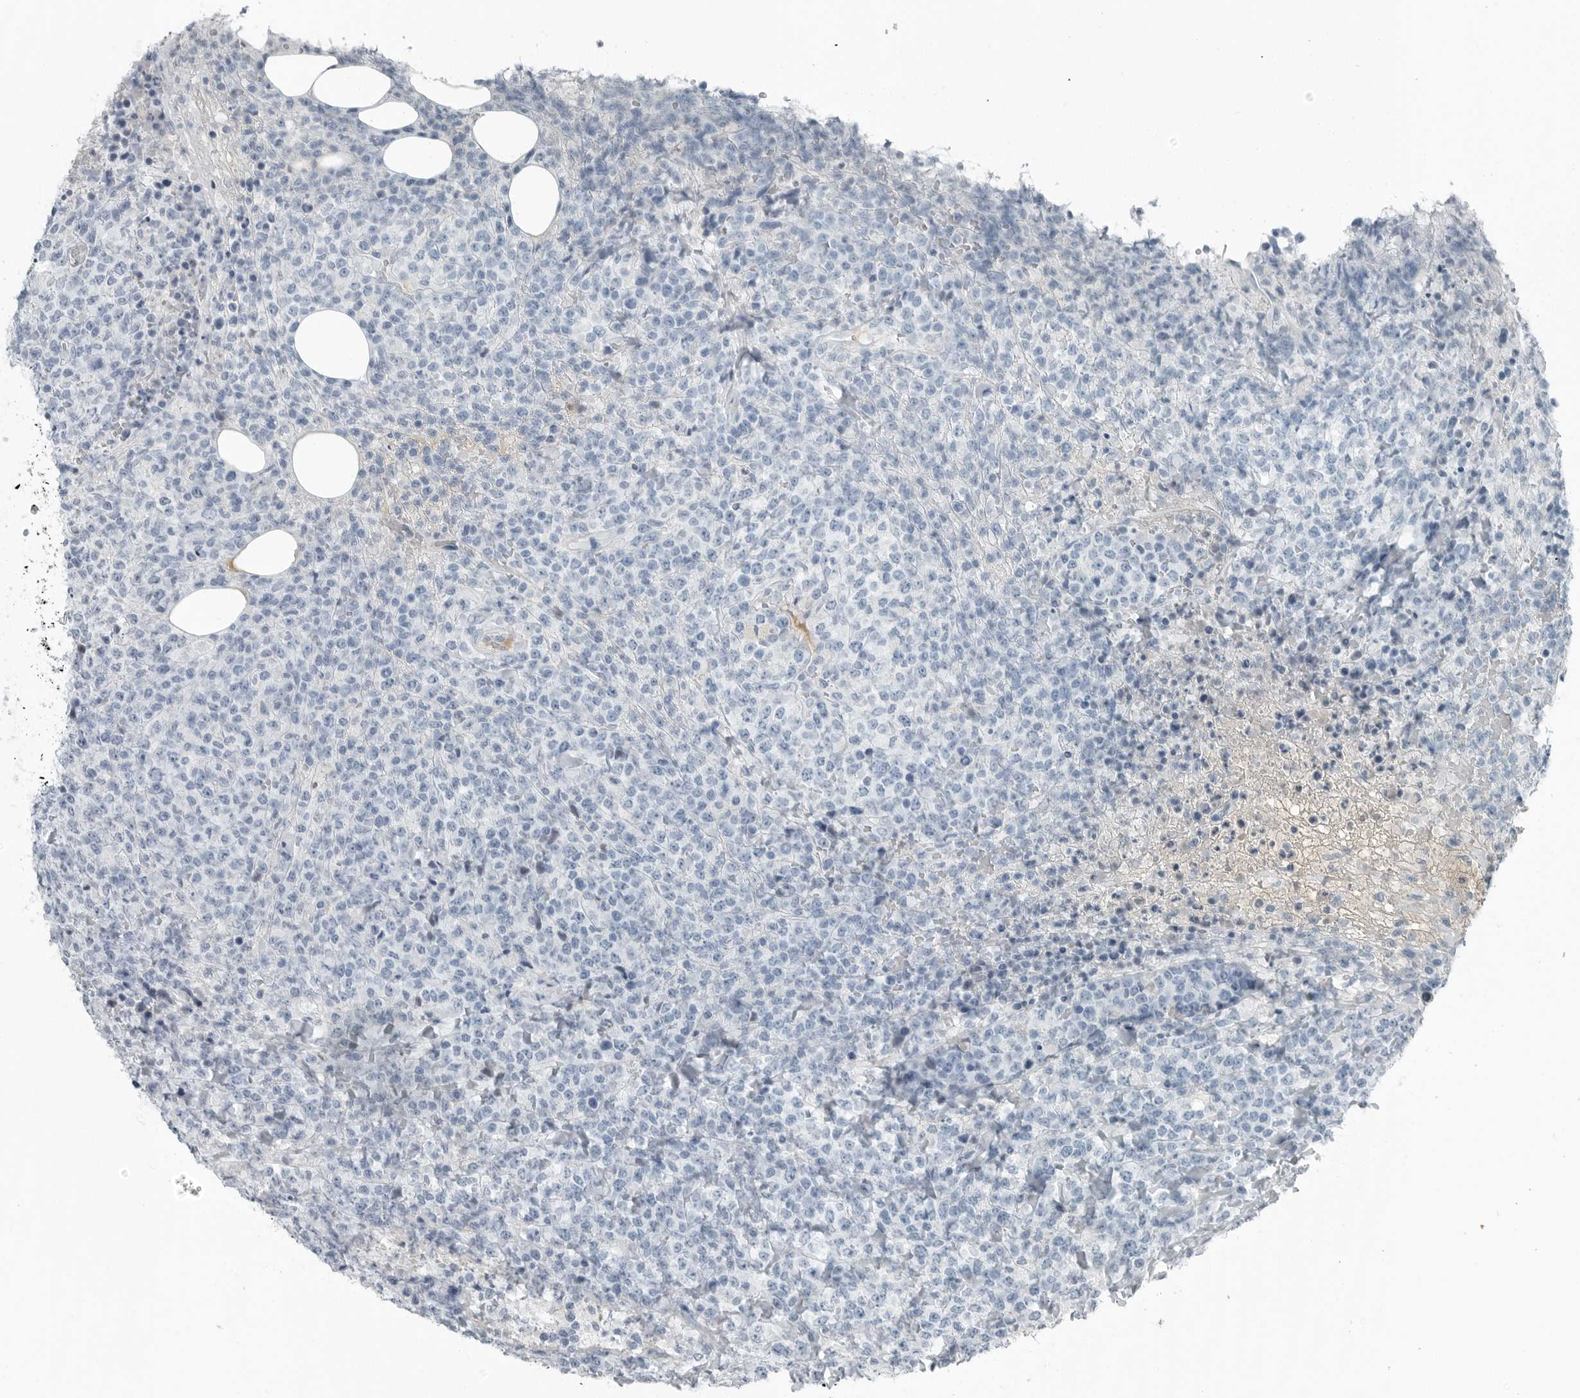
{"staining": {"intensity": "negative", "quantity": "none", "location": "none"}, "tissue": "lymphoma", "cell_type": "Tumor cells", "image_type": "cancer", "snomed": [{"axis": "morphology", "description": "Malignant lymphoma, non-Hodgkin's type, High grade"}, {"axis": "topography", "description": "Lymph node"}], "caption": "Immunohistochemistry (IHC) micrograph of neoplastic tissue: high-grade malignant lymphoma, non-Hodgkin's type stained with DAB (3,3'-diaminobenzidine) shows no significant protein expression in tumor cells.", "gene": "FABP6", "patient": {"sex": "male", "age": 13}}